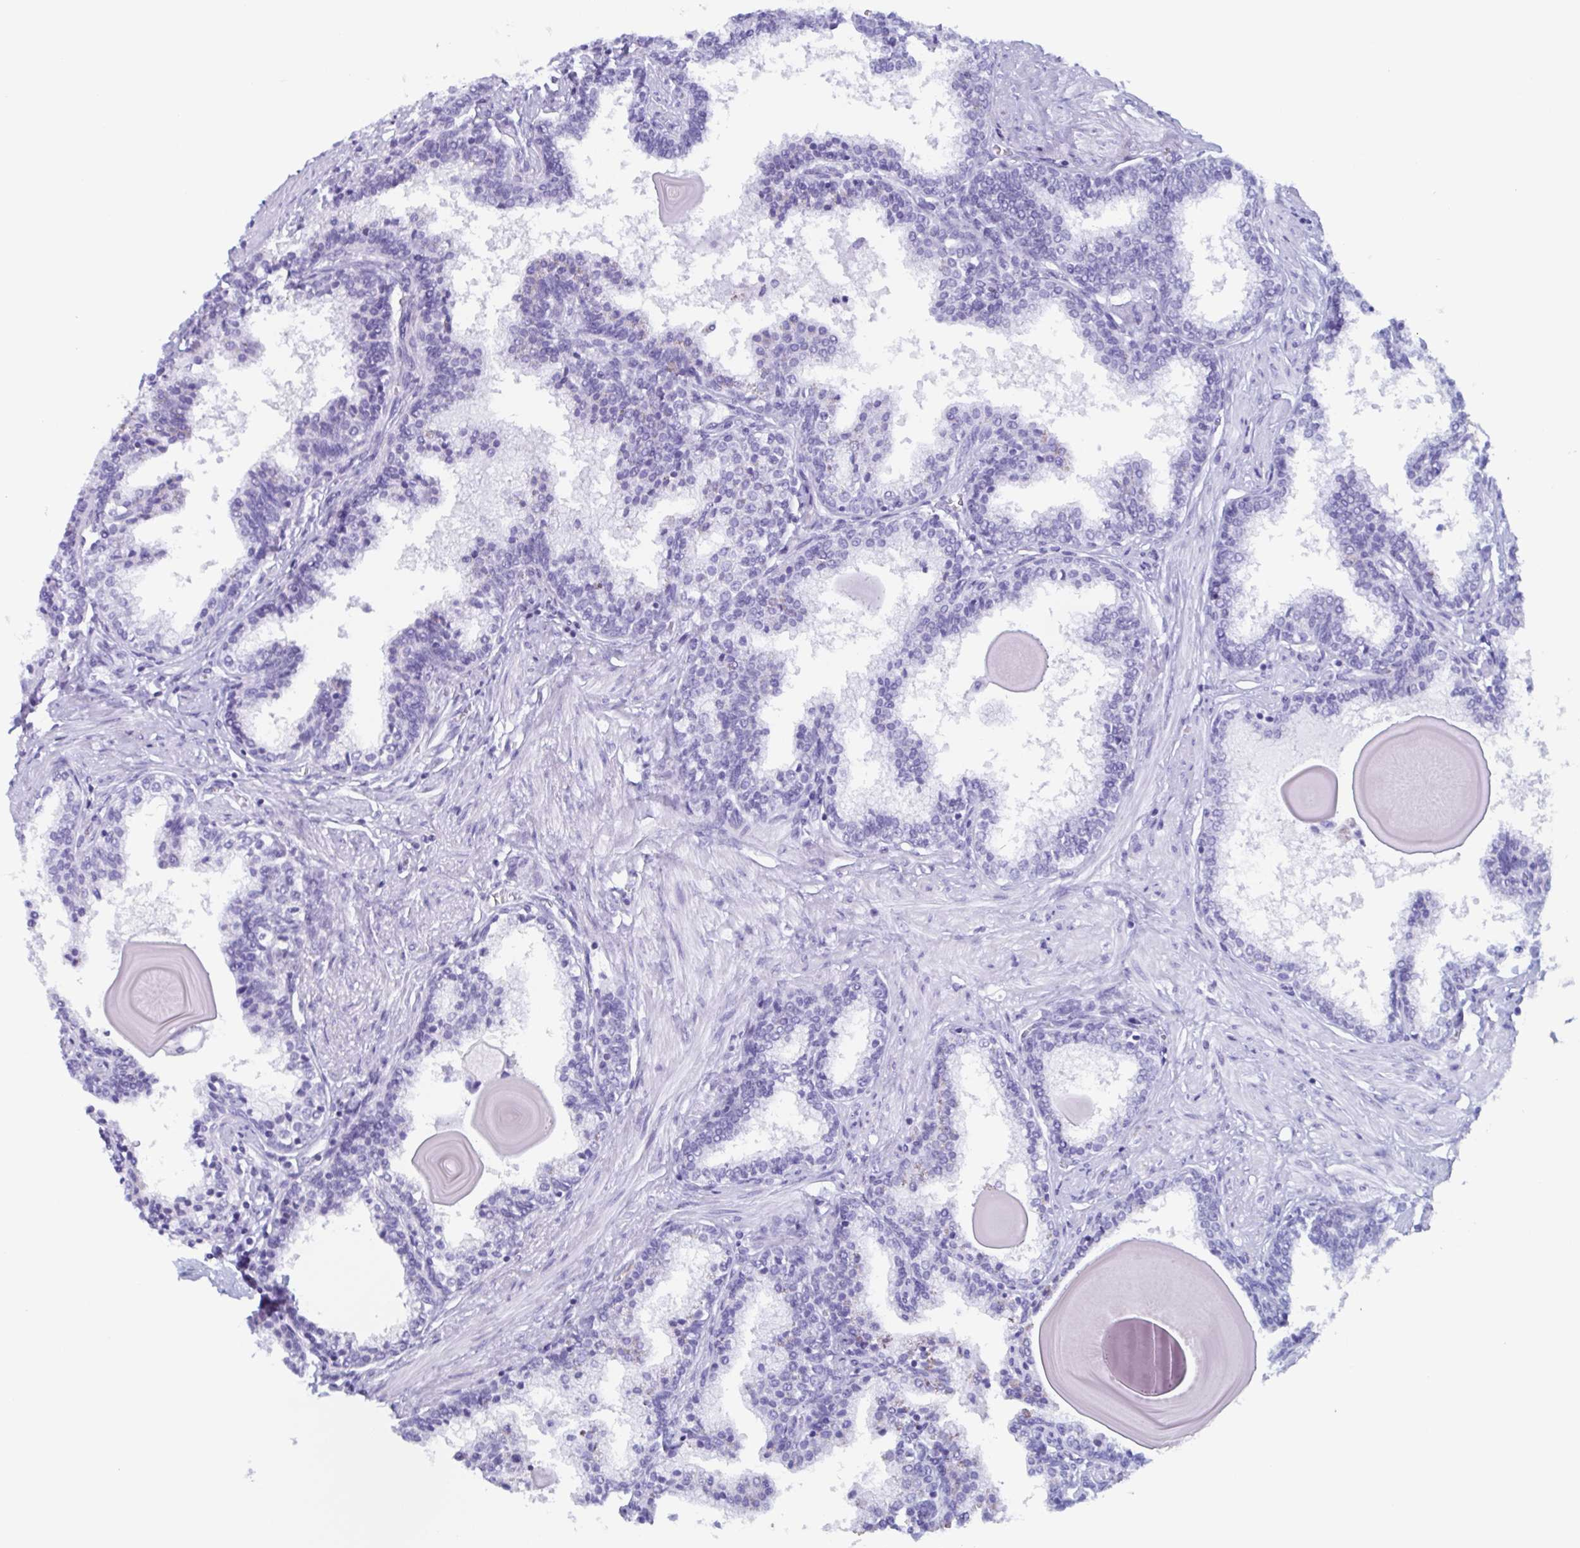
{"staining": {"intensity": "negative", "quantity": "none", "location": "none"}, "tissue": "prostate", "cell_type": "Glandular cells", "image_type": "normal", "snomed": [{"axis": "morphology", "description": "Normal tissue, NOS"}, {"axis": "topography", "description": "Prostate"}], "caption": "DAB immunohistochemical staining of benign prostate demonstrates no significant staining in glandular cells.", "gene": "BPI", "patient": {"sex": "male", "age": 55}}